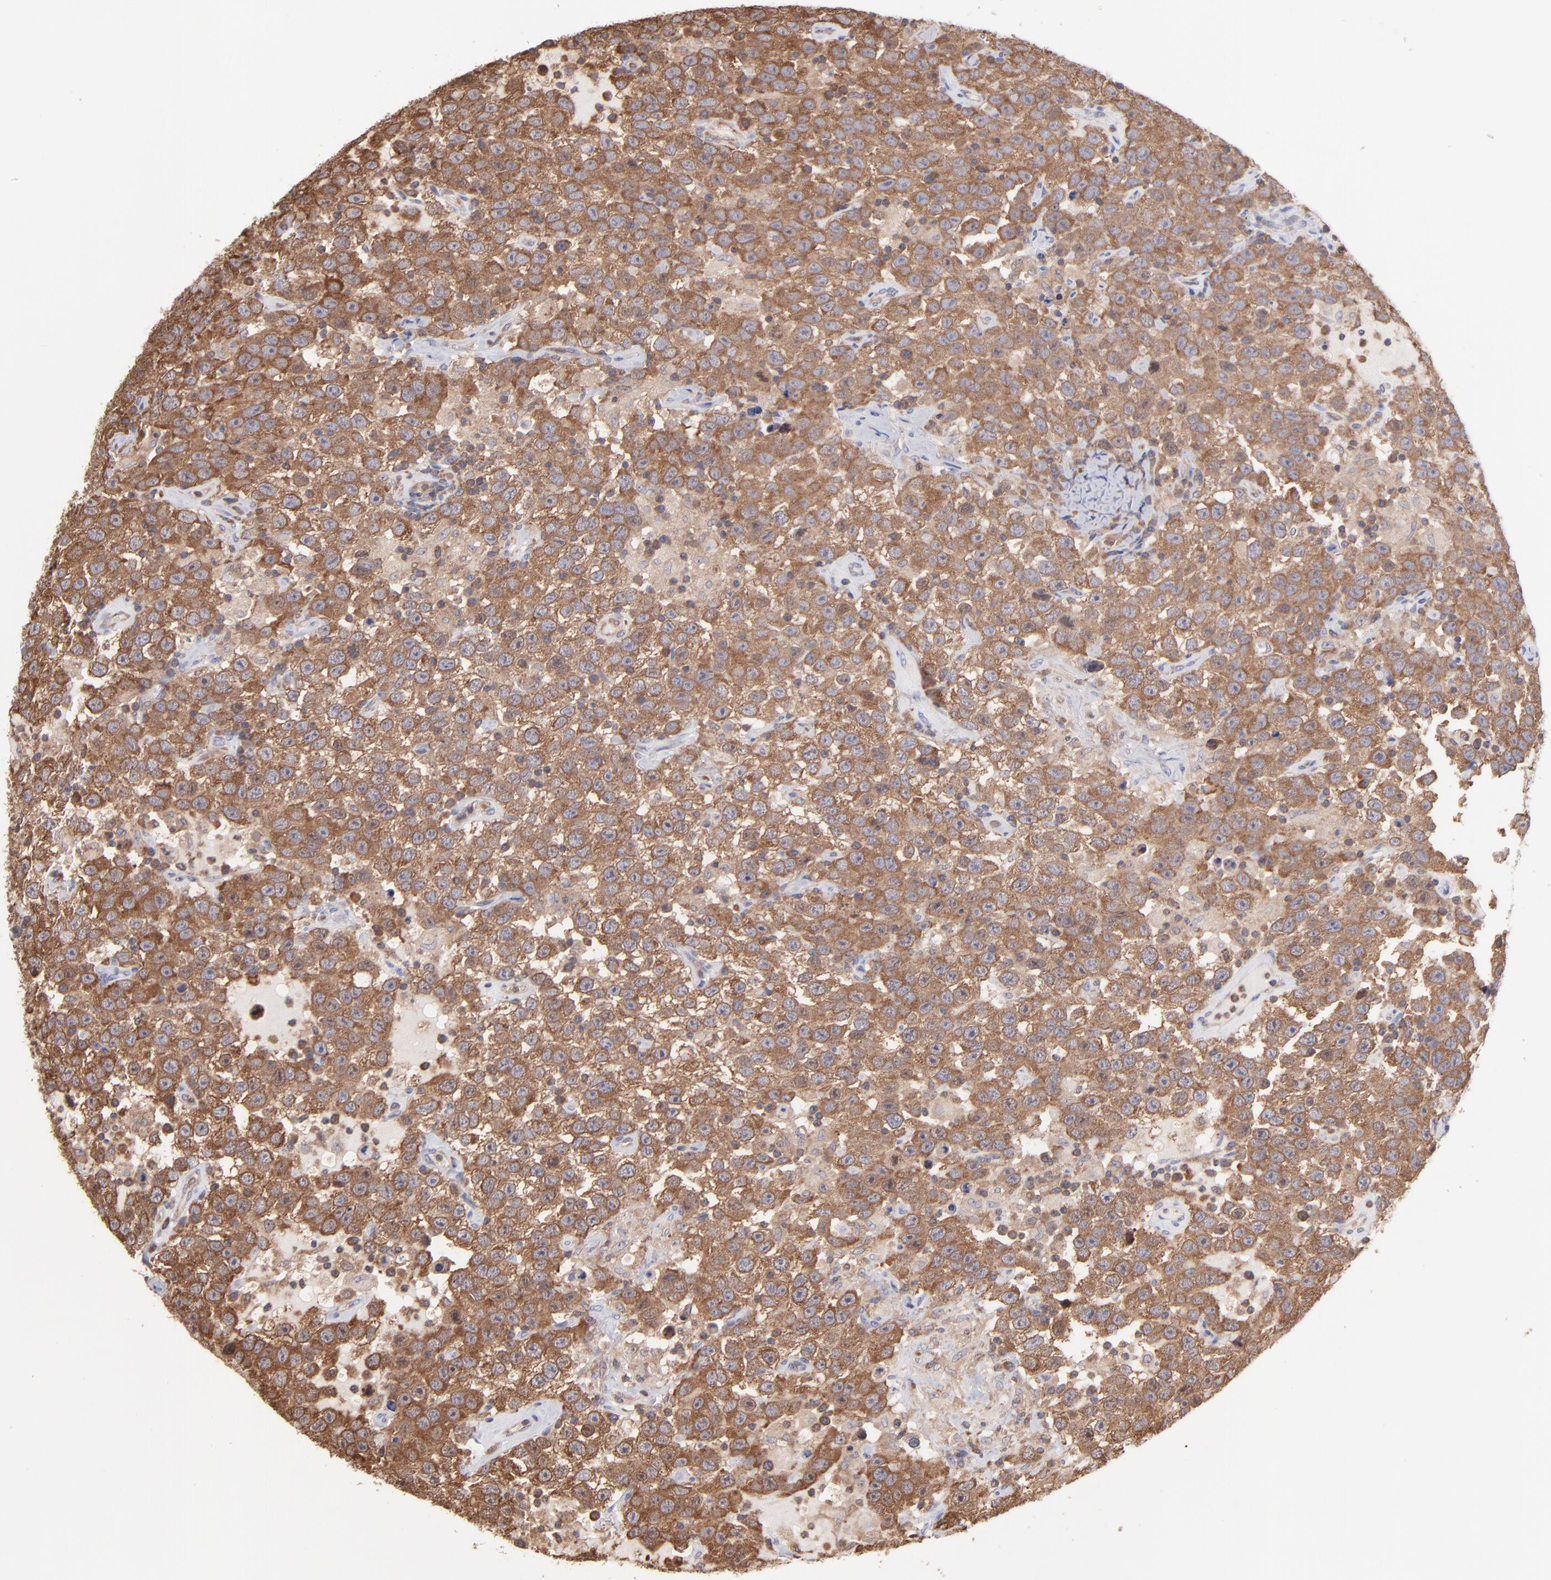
{"staining": {"intensity": "moderate", "quantity": ">75%", "location": "cytoplasmic/membranous"}, "tissue": "testis cancer", "cell_type": "Tumor cells", "image_type": "cancer", "snomed": [{"axis": "morphology", "description": "Seminoma, NOS"}, {"axis": "topography", "description": "Testis"}], "caption": "Testis cancer (seminoma) stained with a brown dye exhibits moderate cytoplasmic/membranous positive expression in approximately >75% of tumor cells.", "gene": "MAPRE1", "patient": {"sex": "male", "age": 41}}